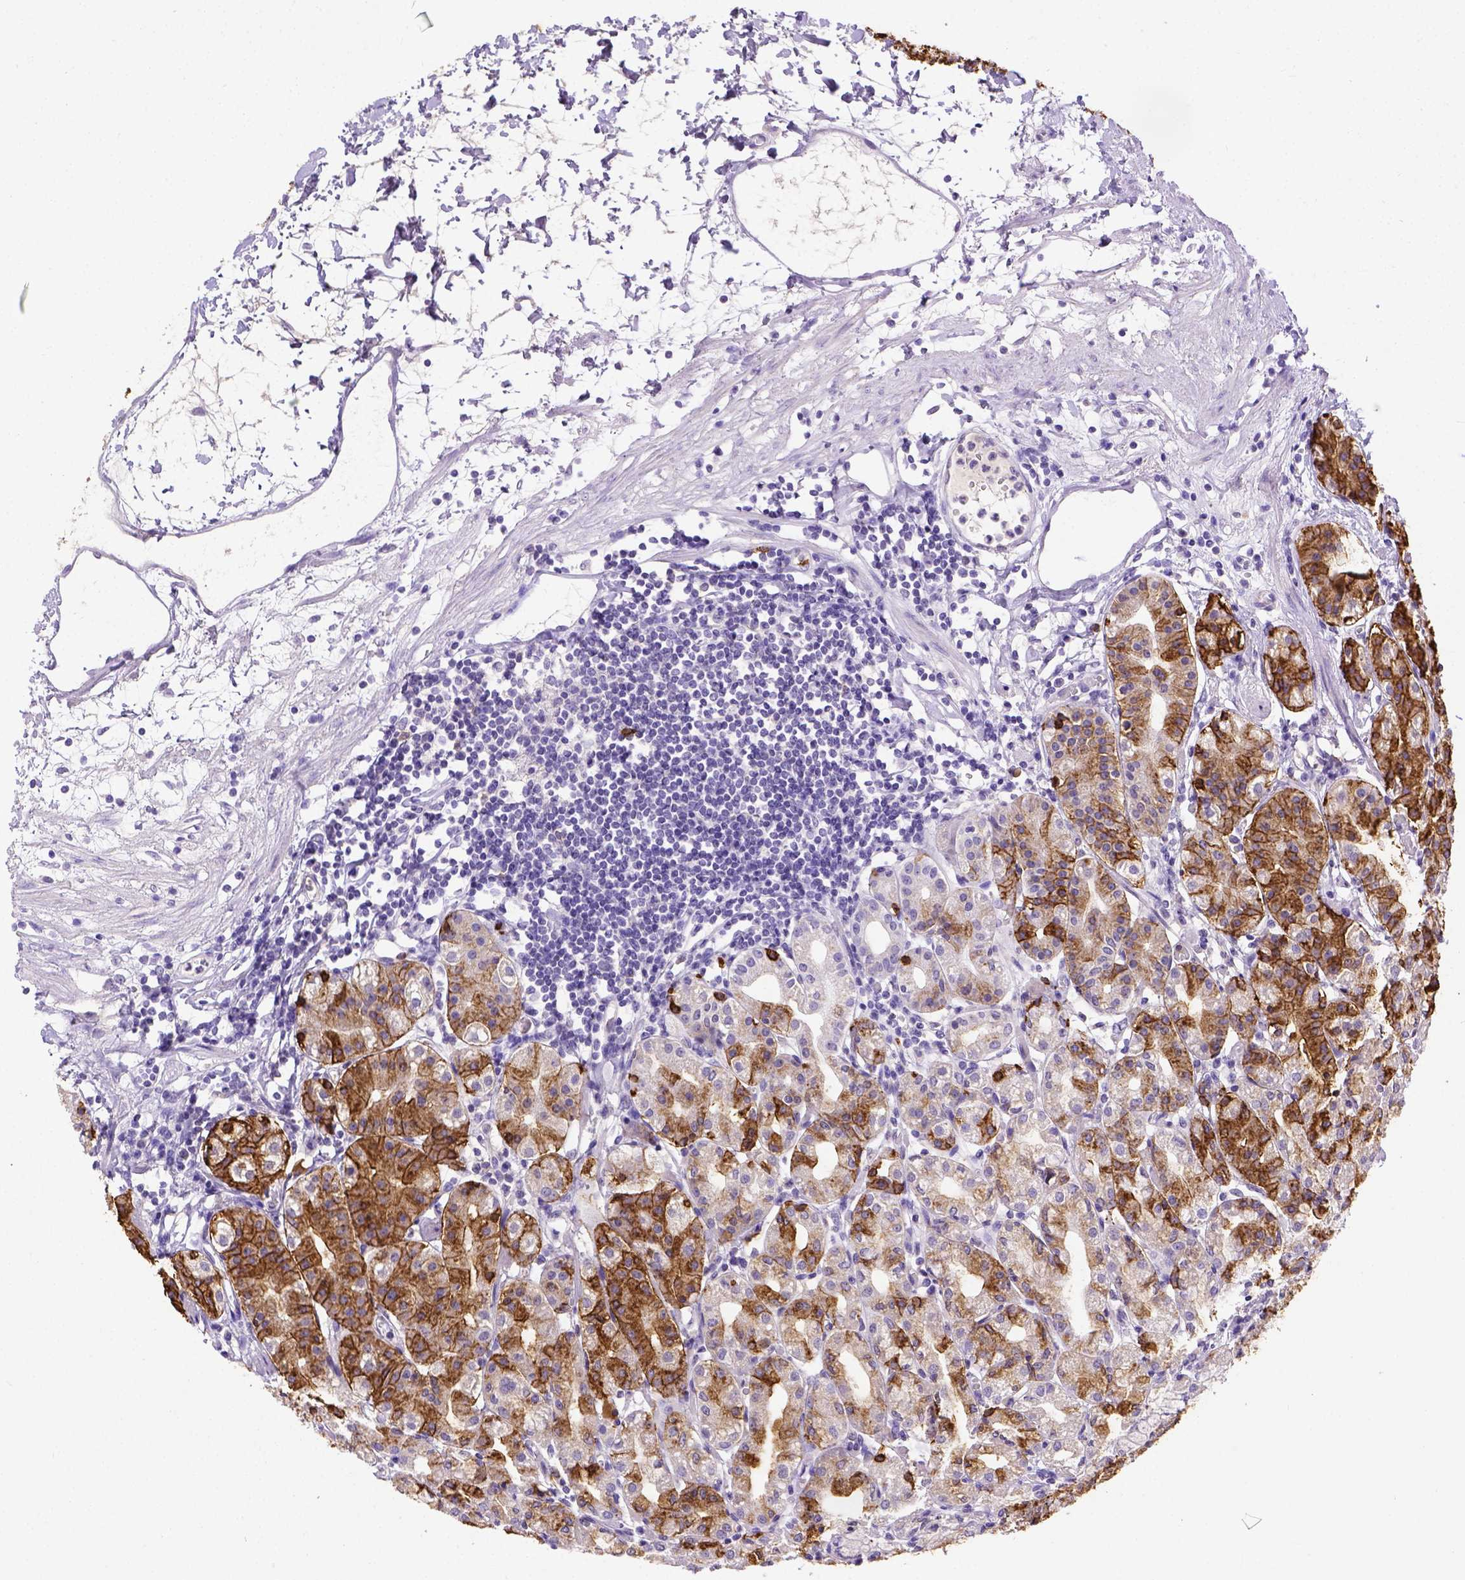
{"staining": {"intensity": "moderate", "quantity": "25%-75%", "location": "cytoplasmic/membranous"}, "tissue": "stomach", "cell_type": "Glandular cells", "image_type": "normal", "snomed": [{"axis": "morphology", "description": "Normal tissue, NOS"}, {"axis": "topography", "description": "Skeletal muscle"}, {"axis": "topography", "description": "Stomach"}], "caption": "DAB (3,3'-diaminobenzidine) immunohistochemical staining of normal human stomach reveals moderate cytoplasmic/membranous protein staining in about 25%-75% of glandular cells. The protein of interest is stained brown, and the nuclei are stained in blue (DAB IHC with brightfield microscopy, high magnification).", "gene": "B3GAT1", "patient": {"sex": "female", "age": 57}}